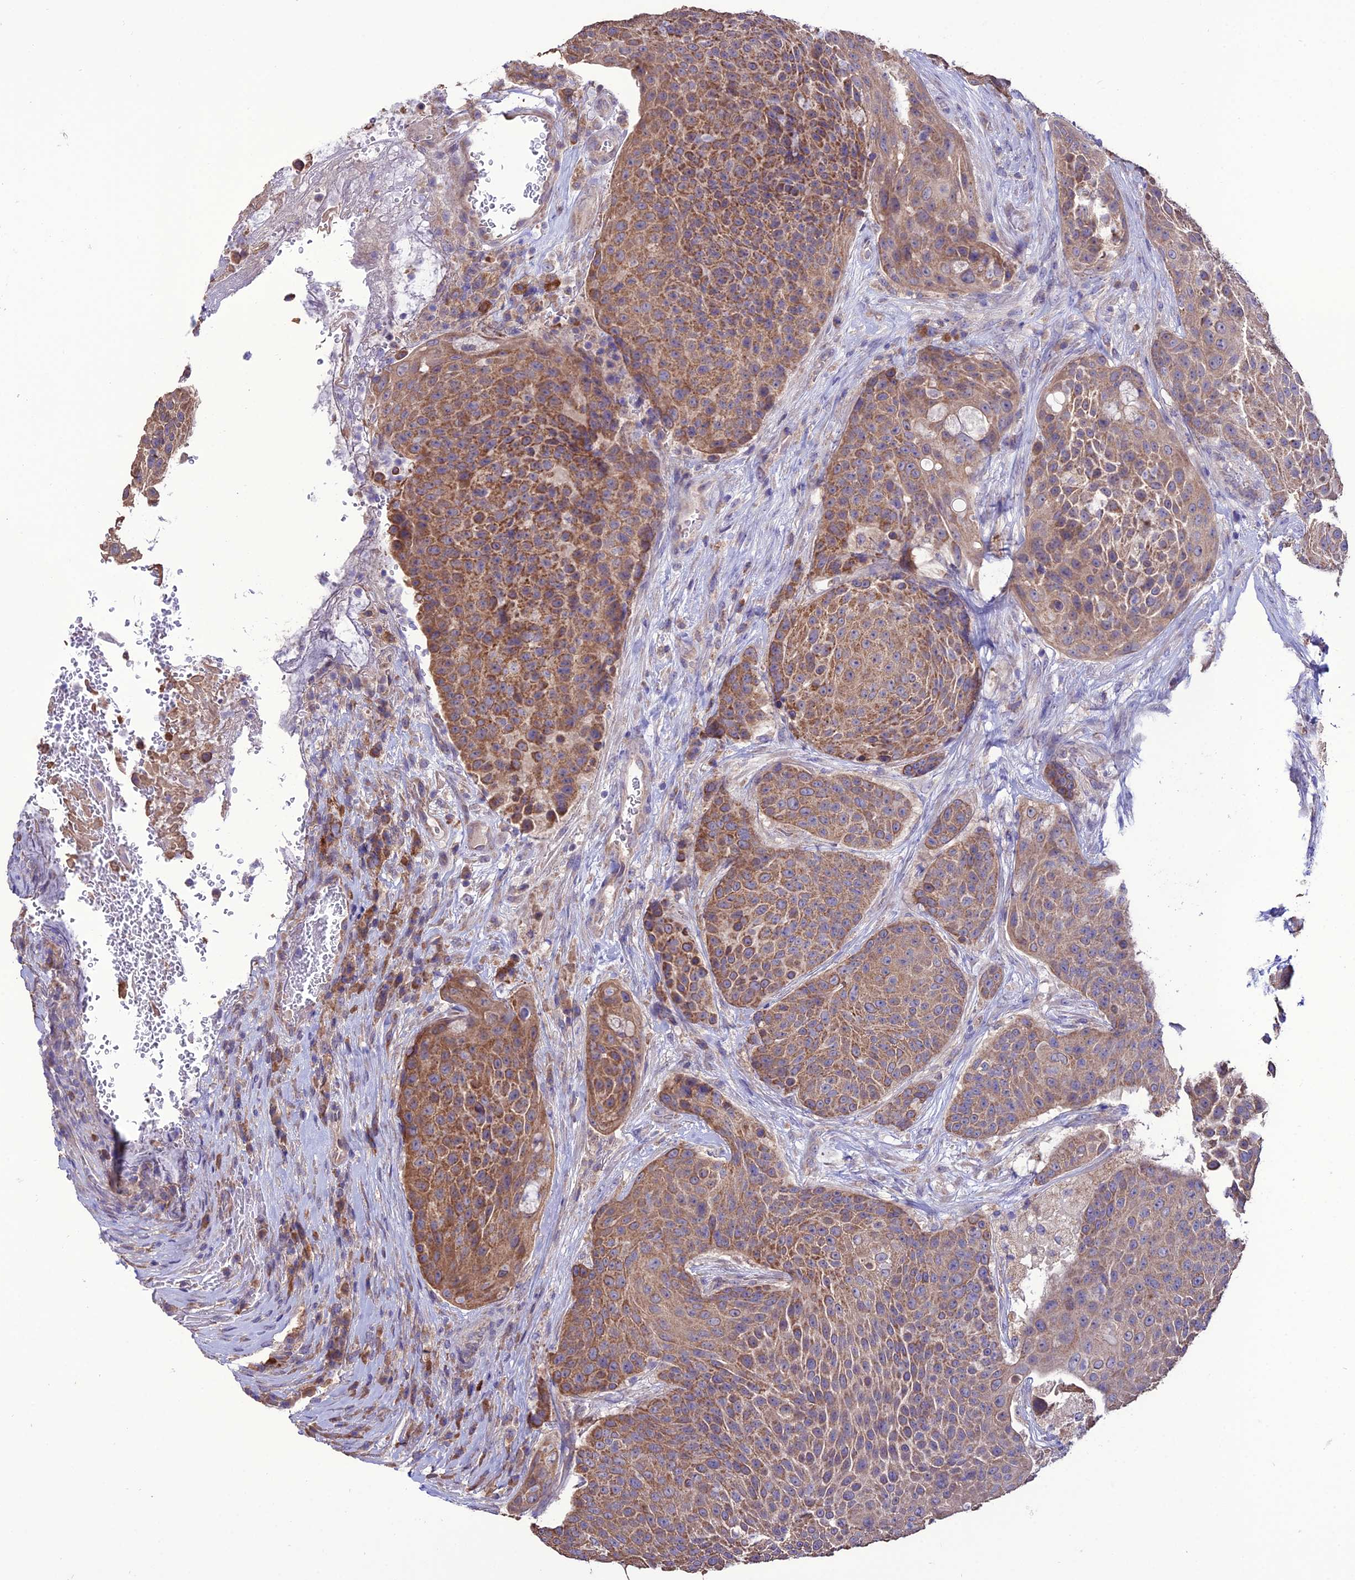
{"staining": {"intensity": "moderate", "quantity": ">75%", "location": "cytoplasmic/membranous"}, "tissue": "urothelial cancer", "cell_type": "Tumor cells", "image_type": "cancer", "snomed": [{"axis": "morphology", "description": "Urothelial carcinoma, High grade"}, {"axis": "topography", "description": "Urinary bladder"}], "caption": "Protein staining exhibits moderate cytoplasmic/membranous expression in about >75% of tumor cells in high-grade urothelial carcinoma.", "gene": "HOGA1", "patient": {"sex": "female", "age": 63}}